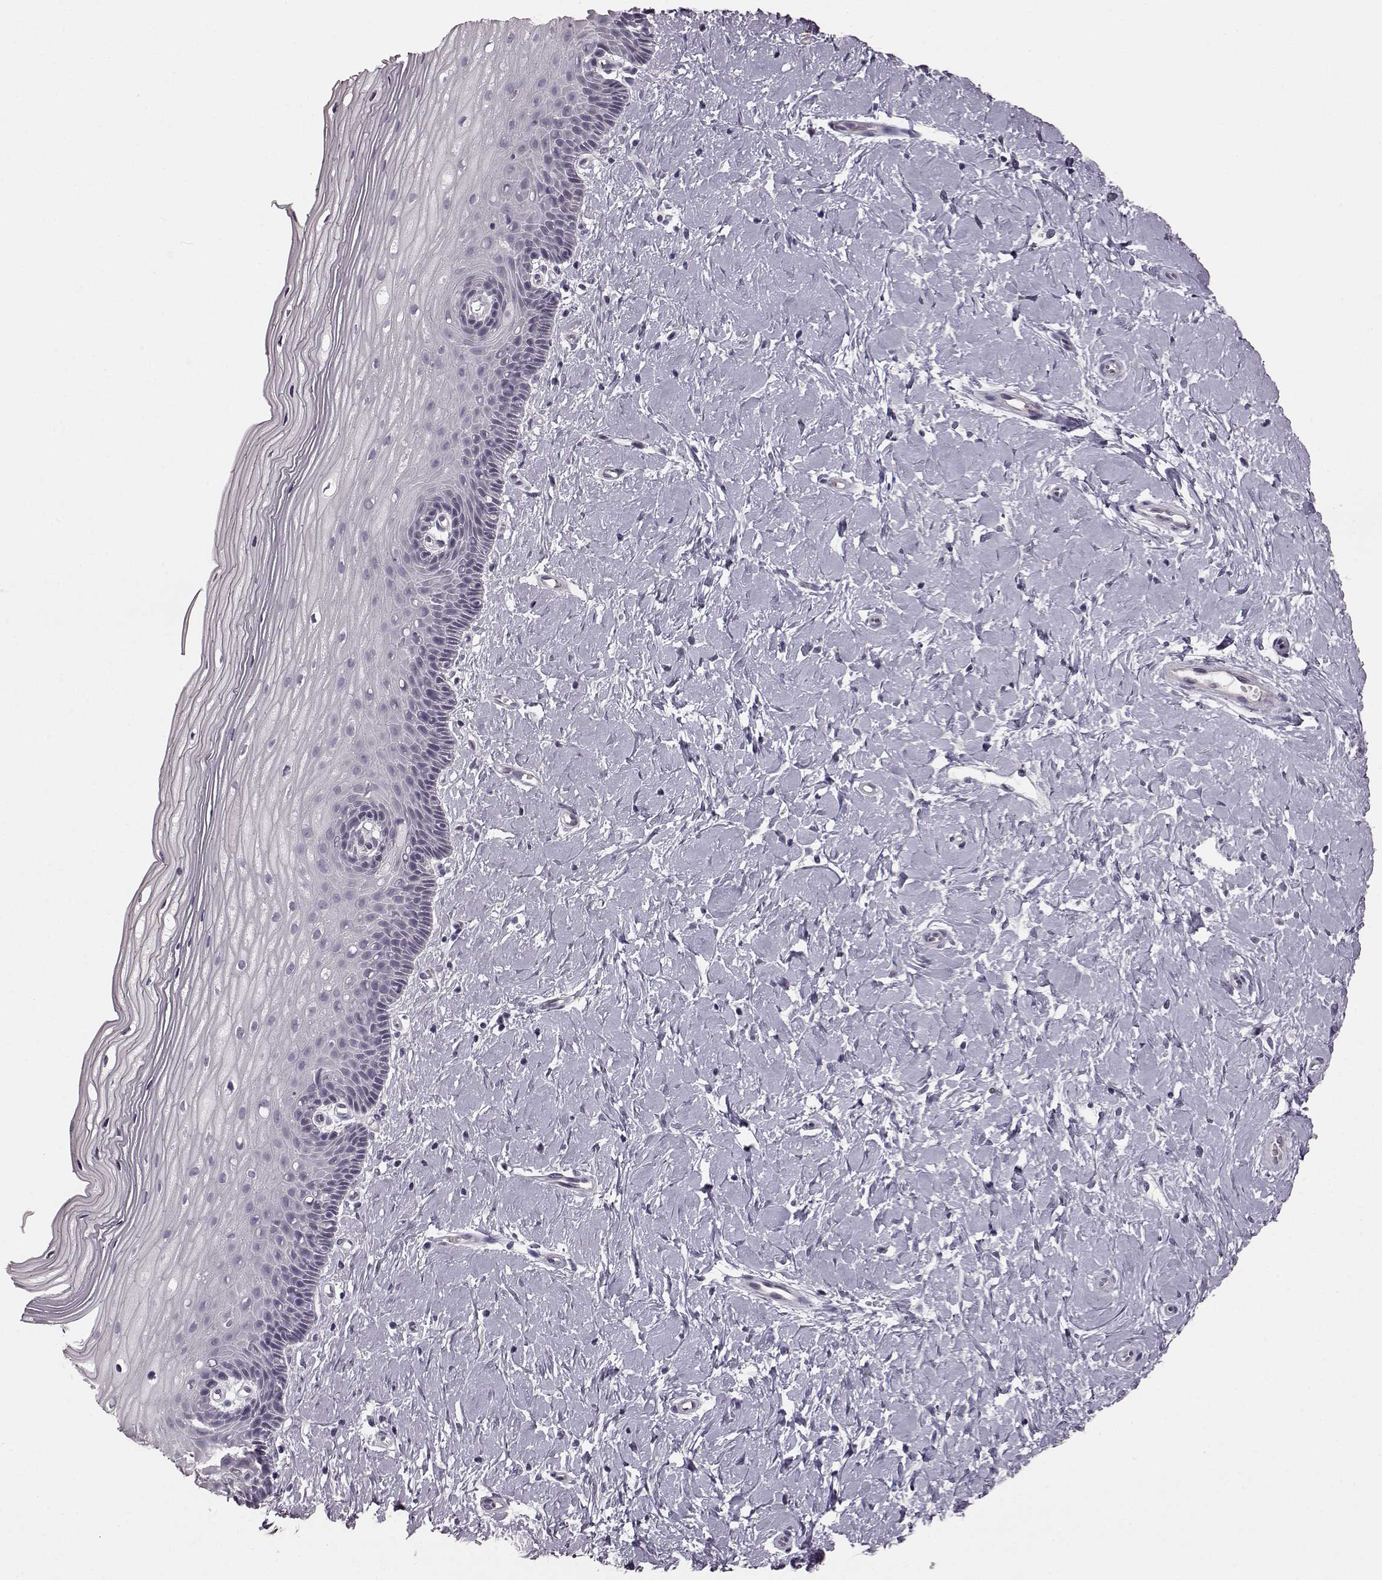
{"staining": {"intensity": "negative", "quantity": "none", "location": "none"}, "tissue": "cervix", "cell_type": "Glandular cells", "image_type": "normal", "snomed": [{"axis": "morphology", "description": "Normal tissue, NOS"}, {"axis": "topography", "description": "Cervix"}], "caption": "A photomicrograph of human cervix is negative for staining in glandular cells. (Stains: DAB immunohistochemistry (IHC) with hematoxylin counter stain, Microscopy: brightfield microscopy at high magnification).", "gene": "TCHHL1", "patient": {"sex": "female", "age": 37}}